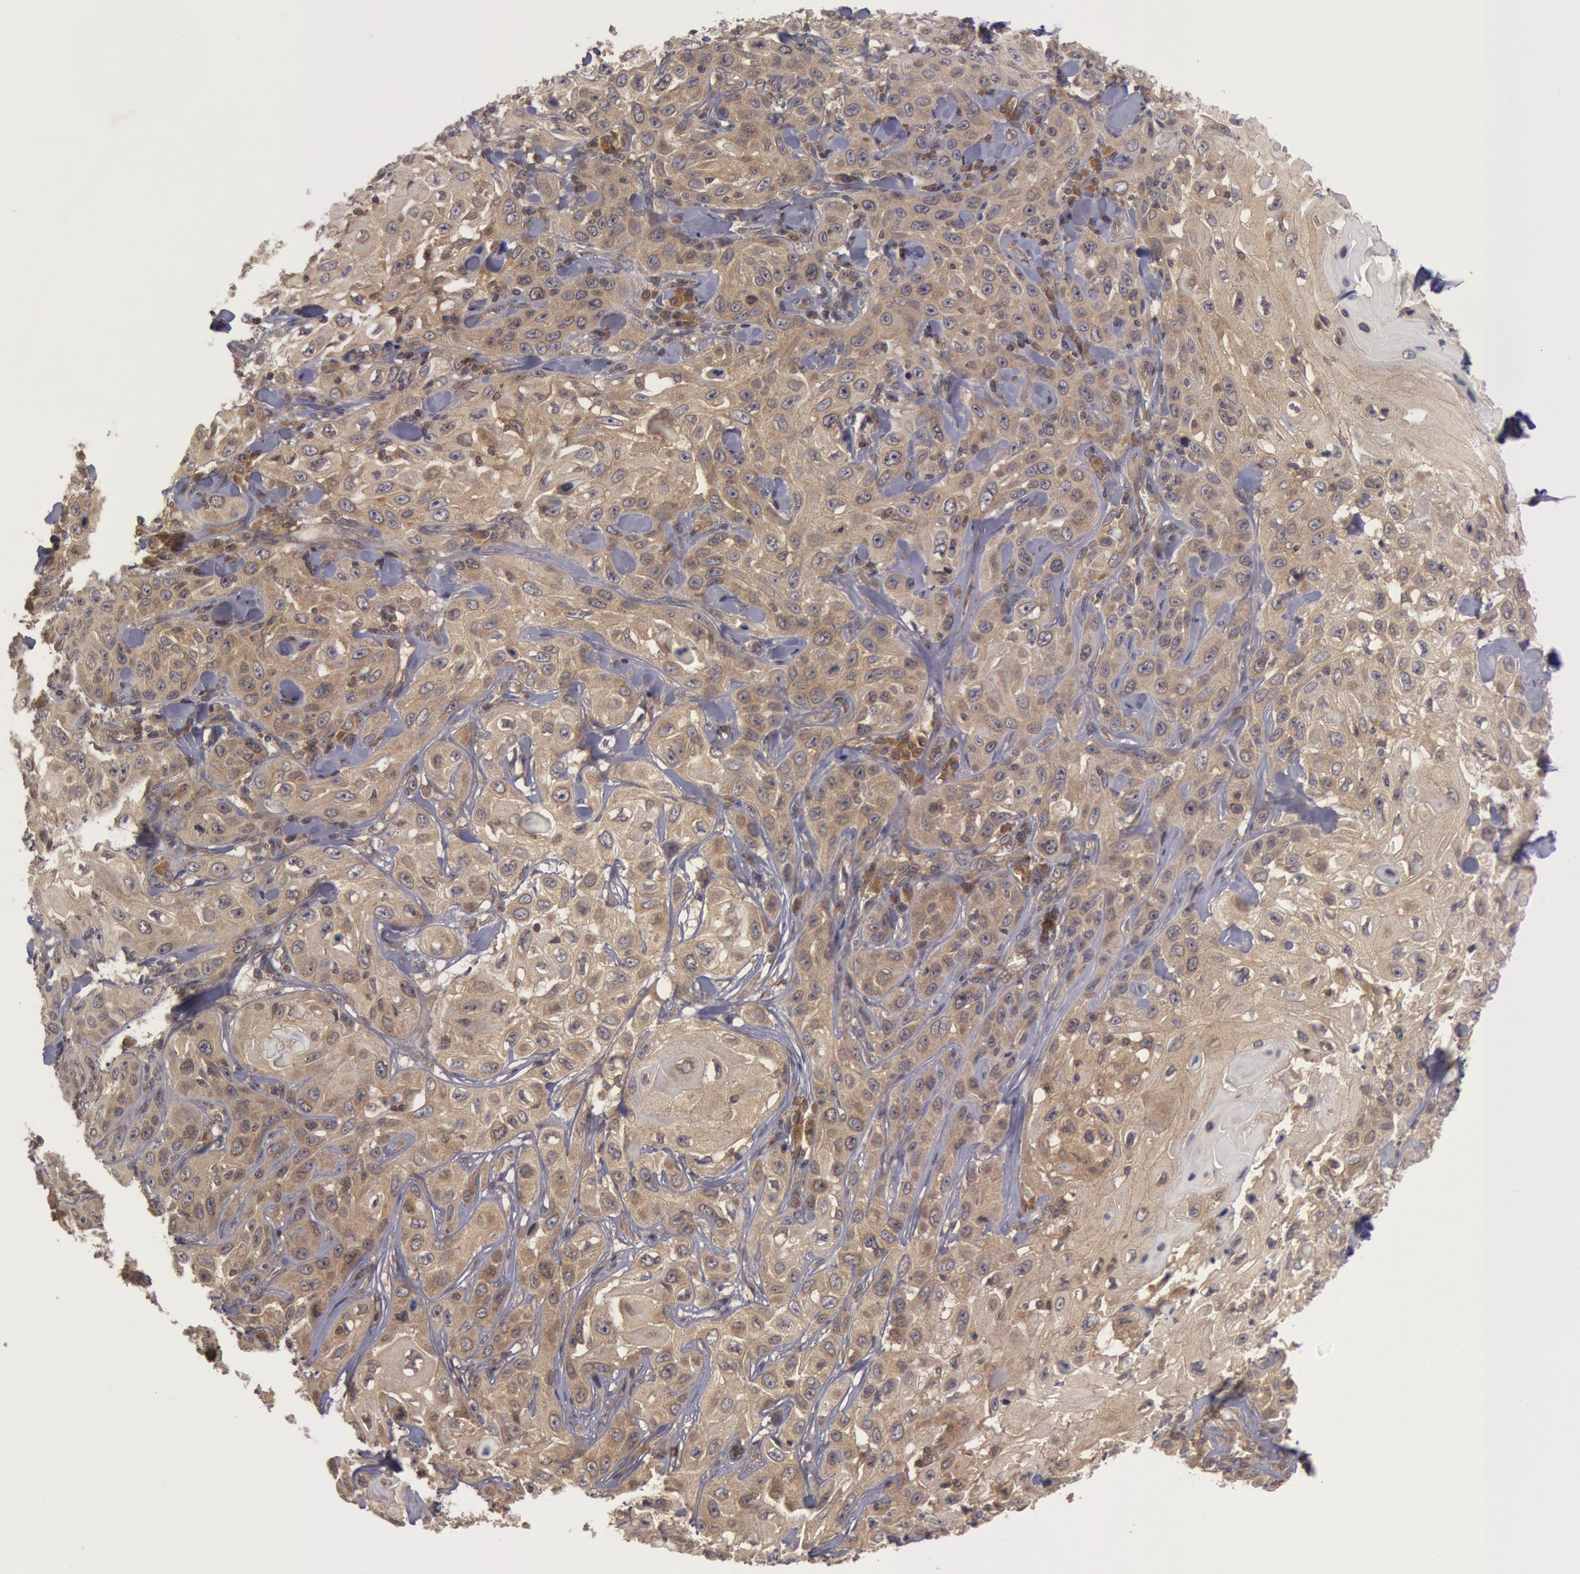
{"staining": {"intensity": "weak", "quantity": "25%-75%", "location": "cytoplasmic/membranous"}, "tissue": "skin cancer", "cell_type": "Tumor cells", "image_type": "cancer", "snomed": [{"axis": "morphology", "description": "Squamous cell carcinoma, NOS"}, {"axis": "topography", "description": "Skin"}], "caption": "Immunohistochemistry (IHC) photomicrograph of neoplastic tissue: human skin cancer (squamous cell carcinoma) stained using IHC displays low levels of weak protein expression localized specifically in the cytoplasmic/membranous of tumor cells, appearing as a cytoplasmic/membranous brown color.", "gene": "BRAF", "patient": {"sex": "male", "age": 84}}